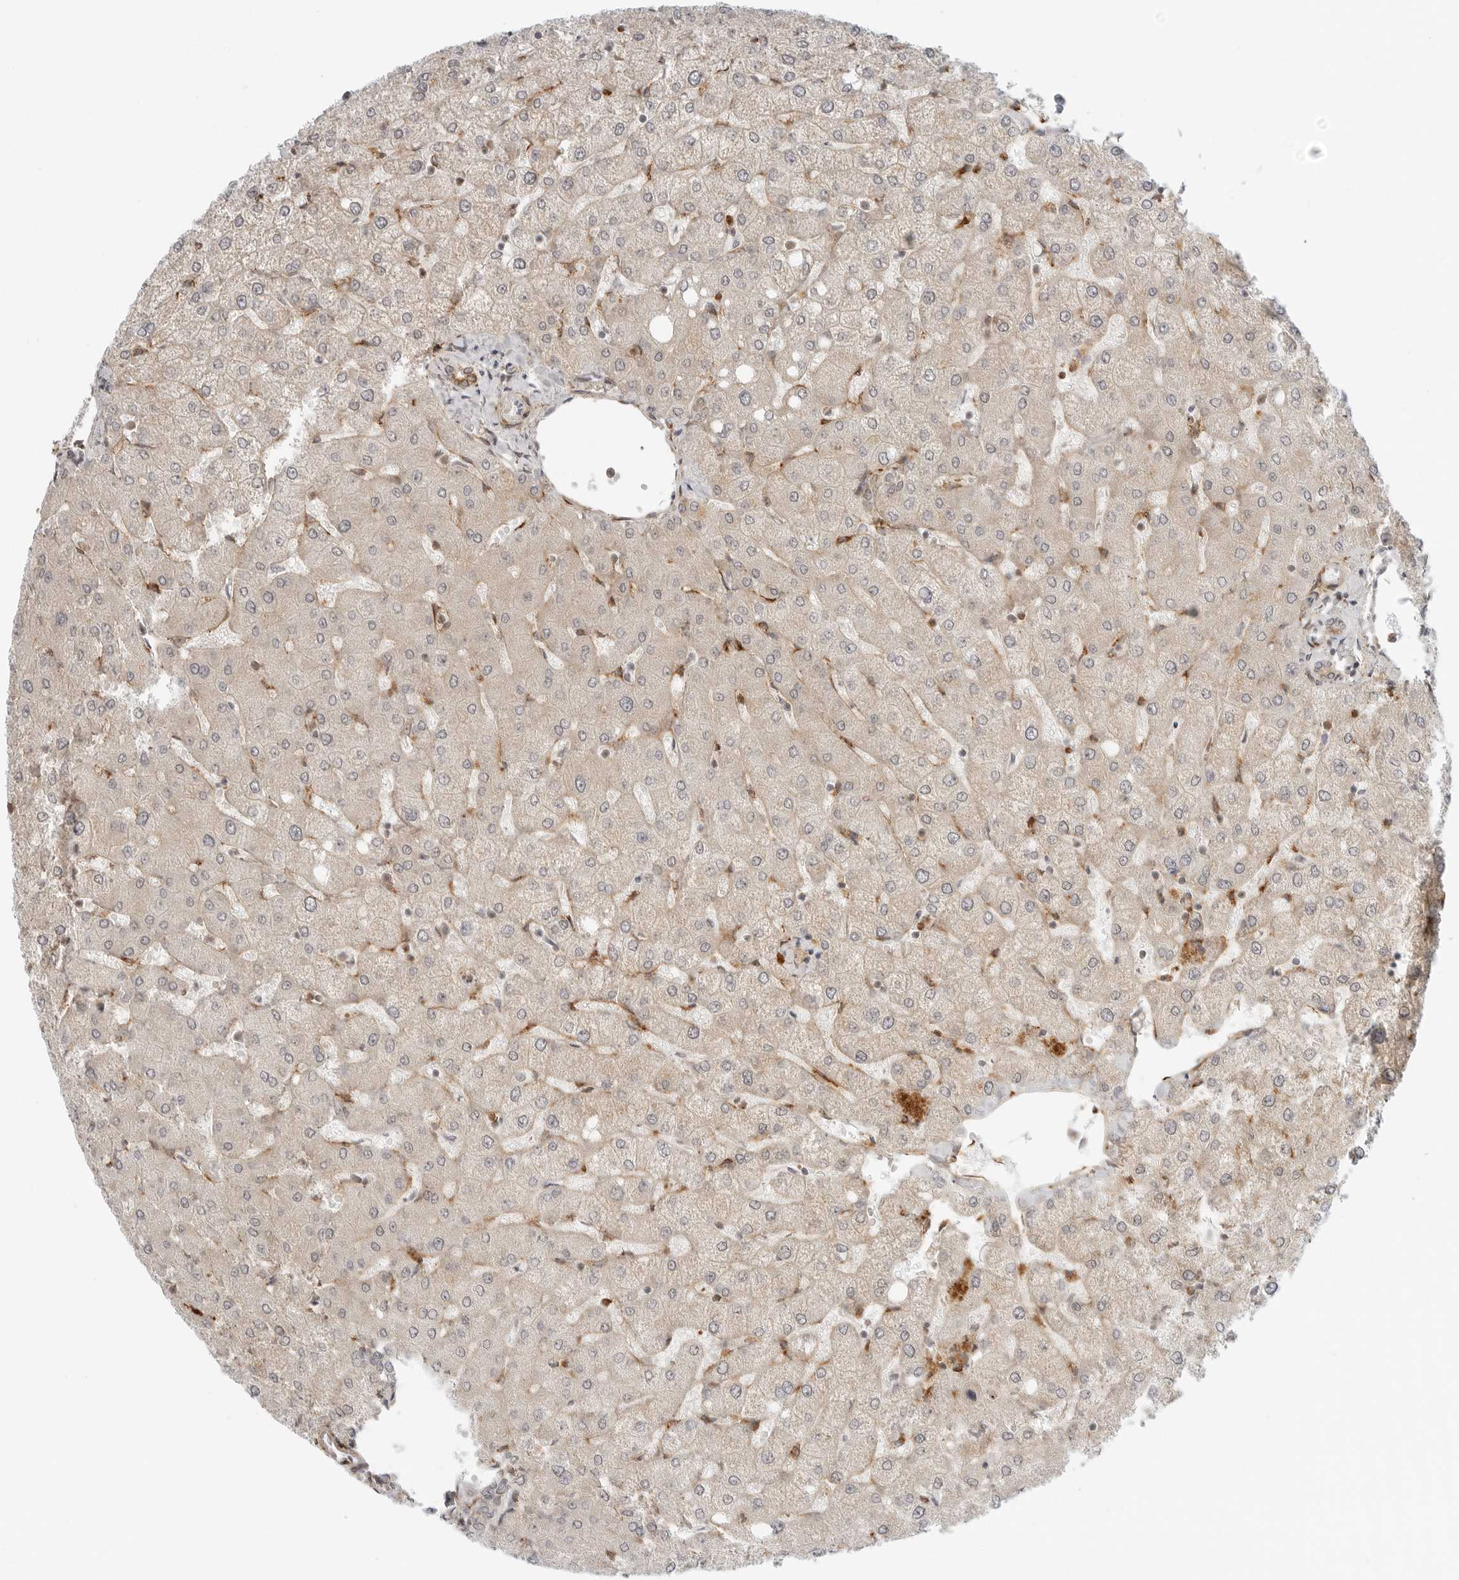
{"staining": {"intensity": "moderate", "quantity": "<25%", "location": "cytoplasmic/membranous"}, "tissue": "liver", "cell_type": "Cholangiocytes", "image_type": "normal", "snomed": [{"axis": "morphology", "description": "Normal tissue, NOS"}, {"axis": "topography", "description": "Liver"}], "caption": "Liver stained with immunohistochemistry (IHC) exhibits moderate cytoplasmic/membranous positivity in approximately <25% of cholangiocytes. (DAB IHC, brown staining for protein, blue staining for nuclei).", "gene": "C1QTNF1", "patient": {"sex": "female", "age": 54}}